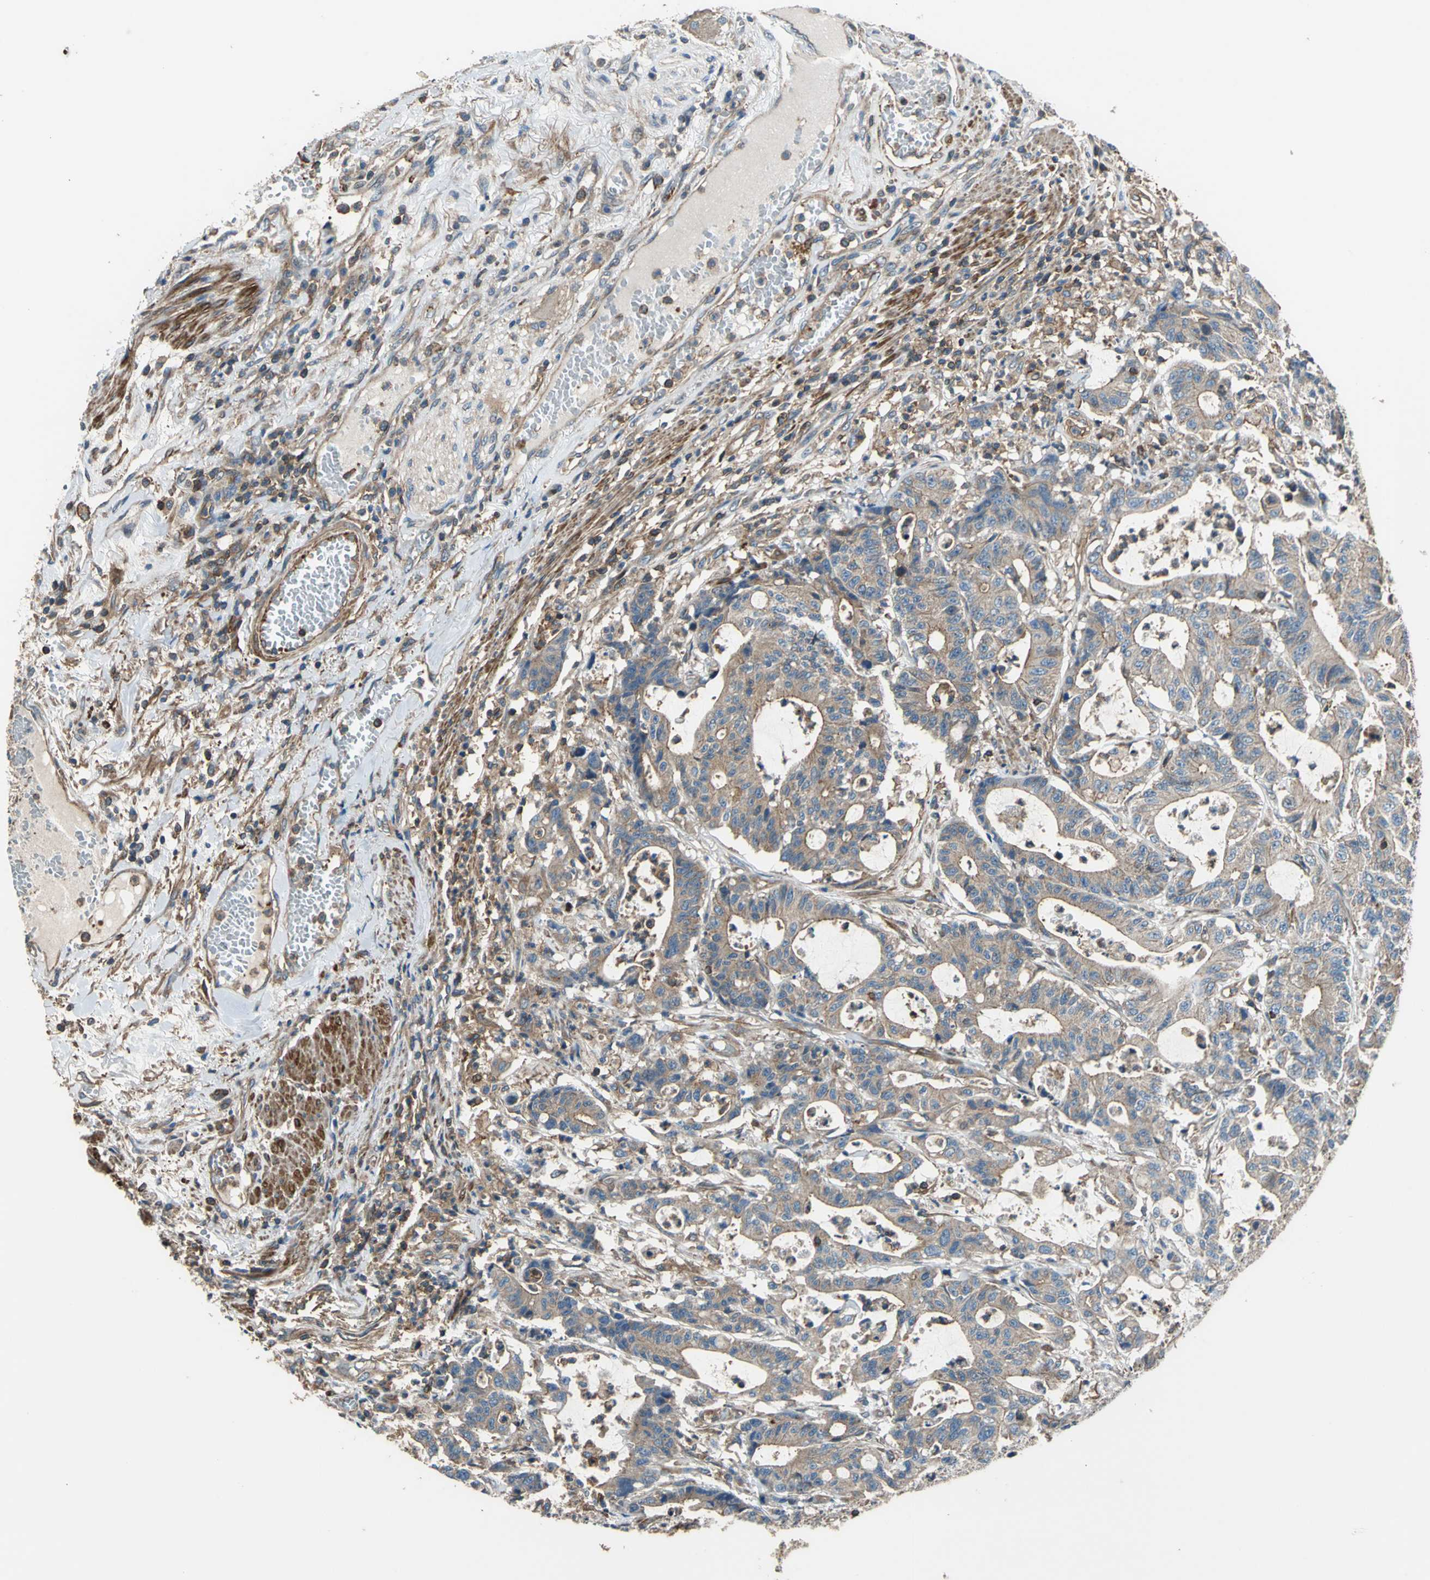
{"staining": {"intensity": "moderate", "quantity": ">75%", "location": "cytoplasmic/membranous"}, "tissue": "colorectal cancer", "cell_type": "Tumor cells", "image_type": "cancer", "snomed": [{"axis": "morphology", "description": "Adenocarcinoma, NOS"}, {"axis": "topography", "description": "Colon"}], "caption": "Human colorectal adenocarcinoma stained with a brown dye exhibits moderate cytoplasmic/membranous positive positivity in about >75% of tumor cells.", "gene": "PARVA", "patient": {"sex": "female", "age": 84}}